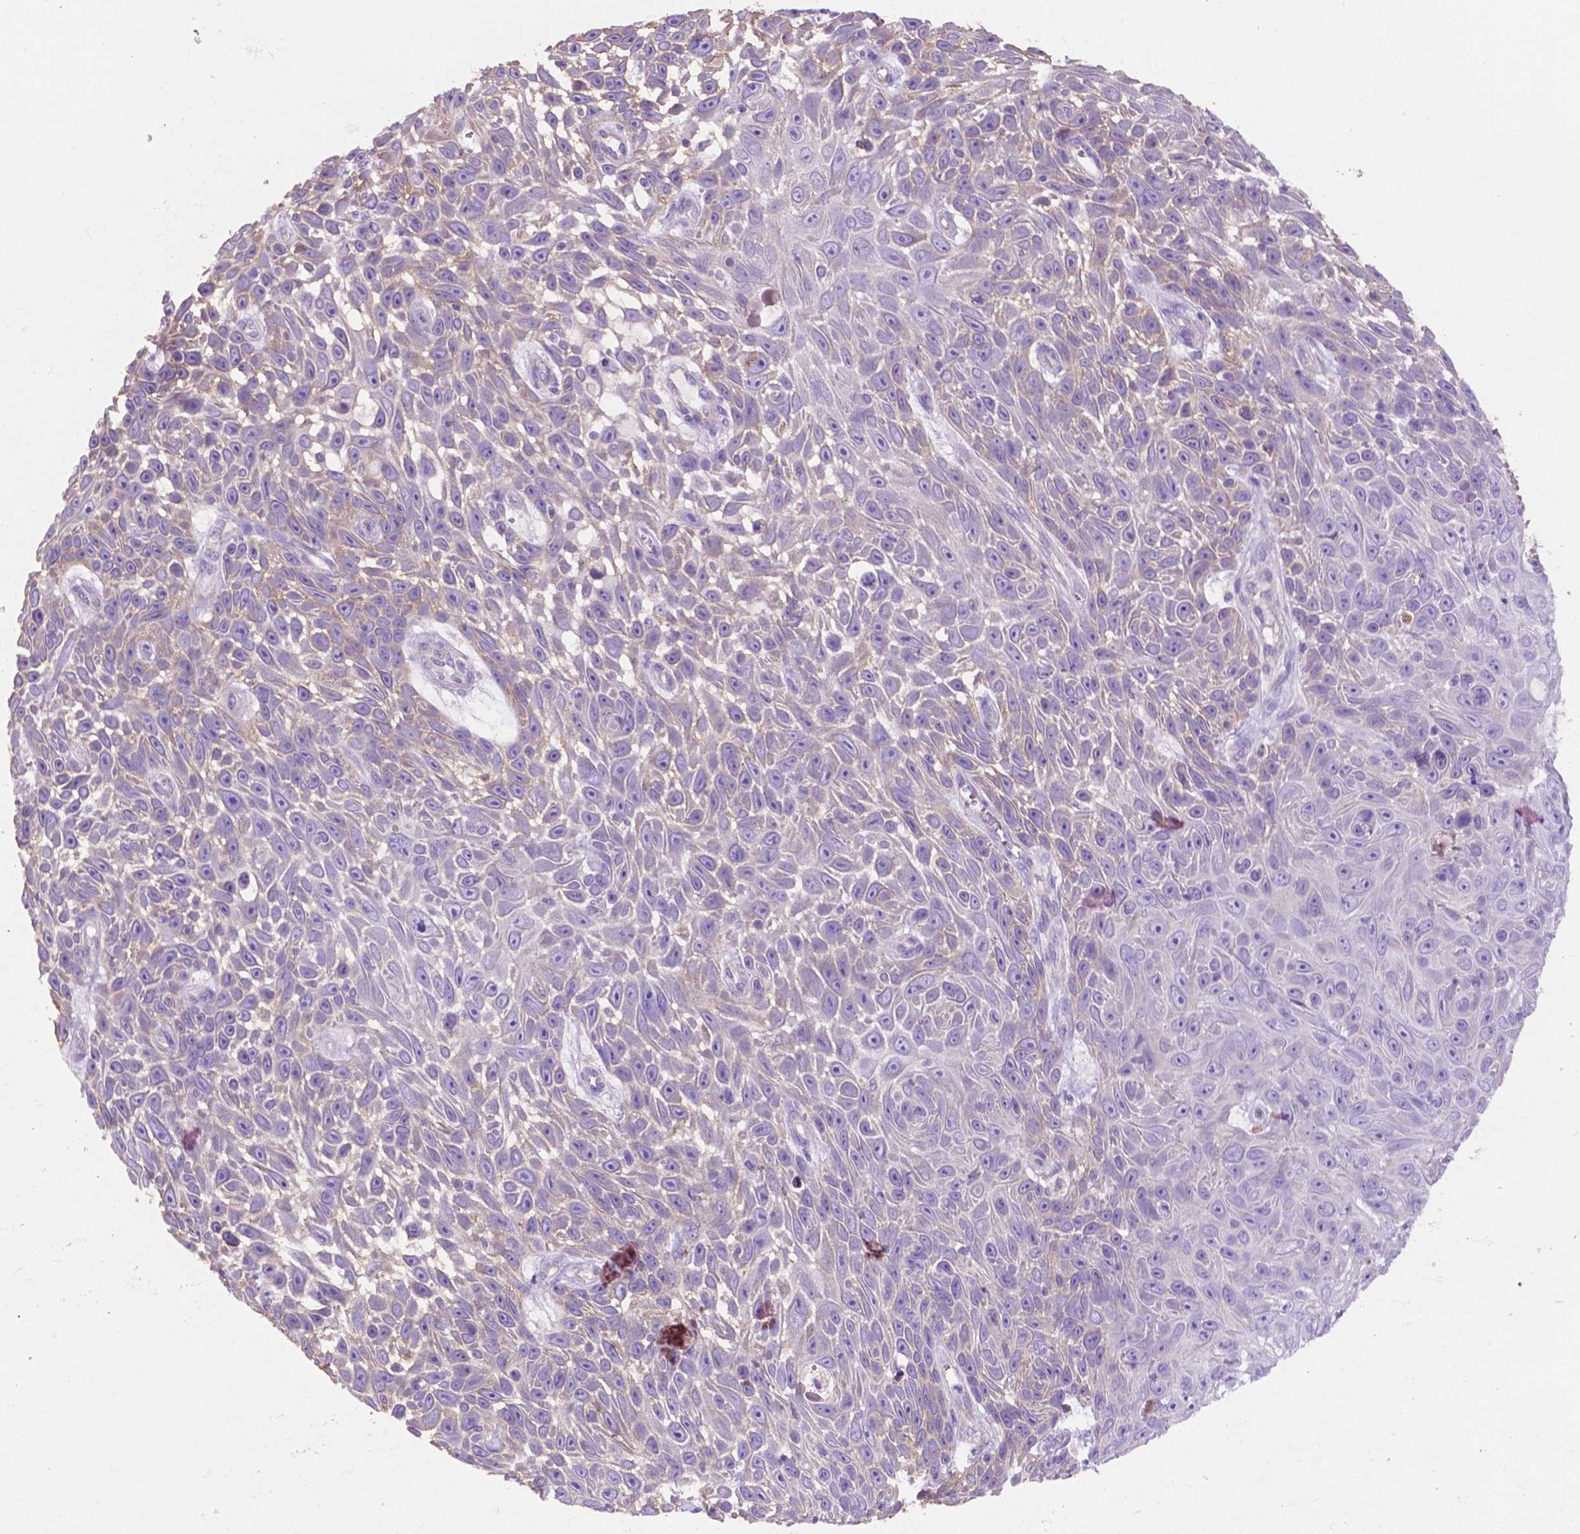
{"staining": {"intensity": "negative", "quantity": "none", "location": "none"}, "tissue": "skin cancer", "cell_type": "Tumor cells", "image_type": "cancer", "snomed": [{"axis": "morphology", "description": "Squamous cell carcinoma, NOS"}, {"axis": "topography", "description": "Skin"}], "caption": "Histopathology image shows no significant protein staining in tumor cells of squamous cell carcinoma (skin).", "gene": "PHYHIP", "patient": {"sex": "male", "age": 82}}